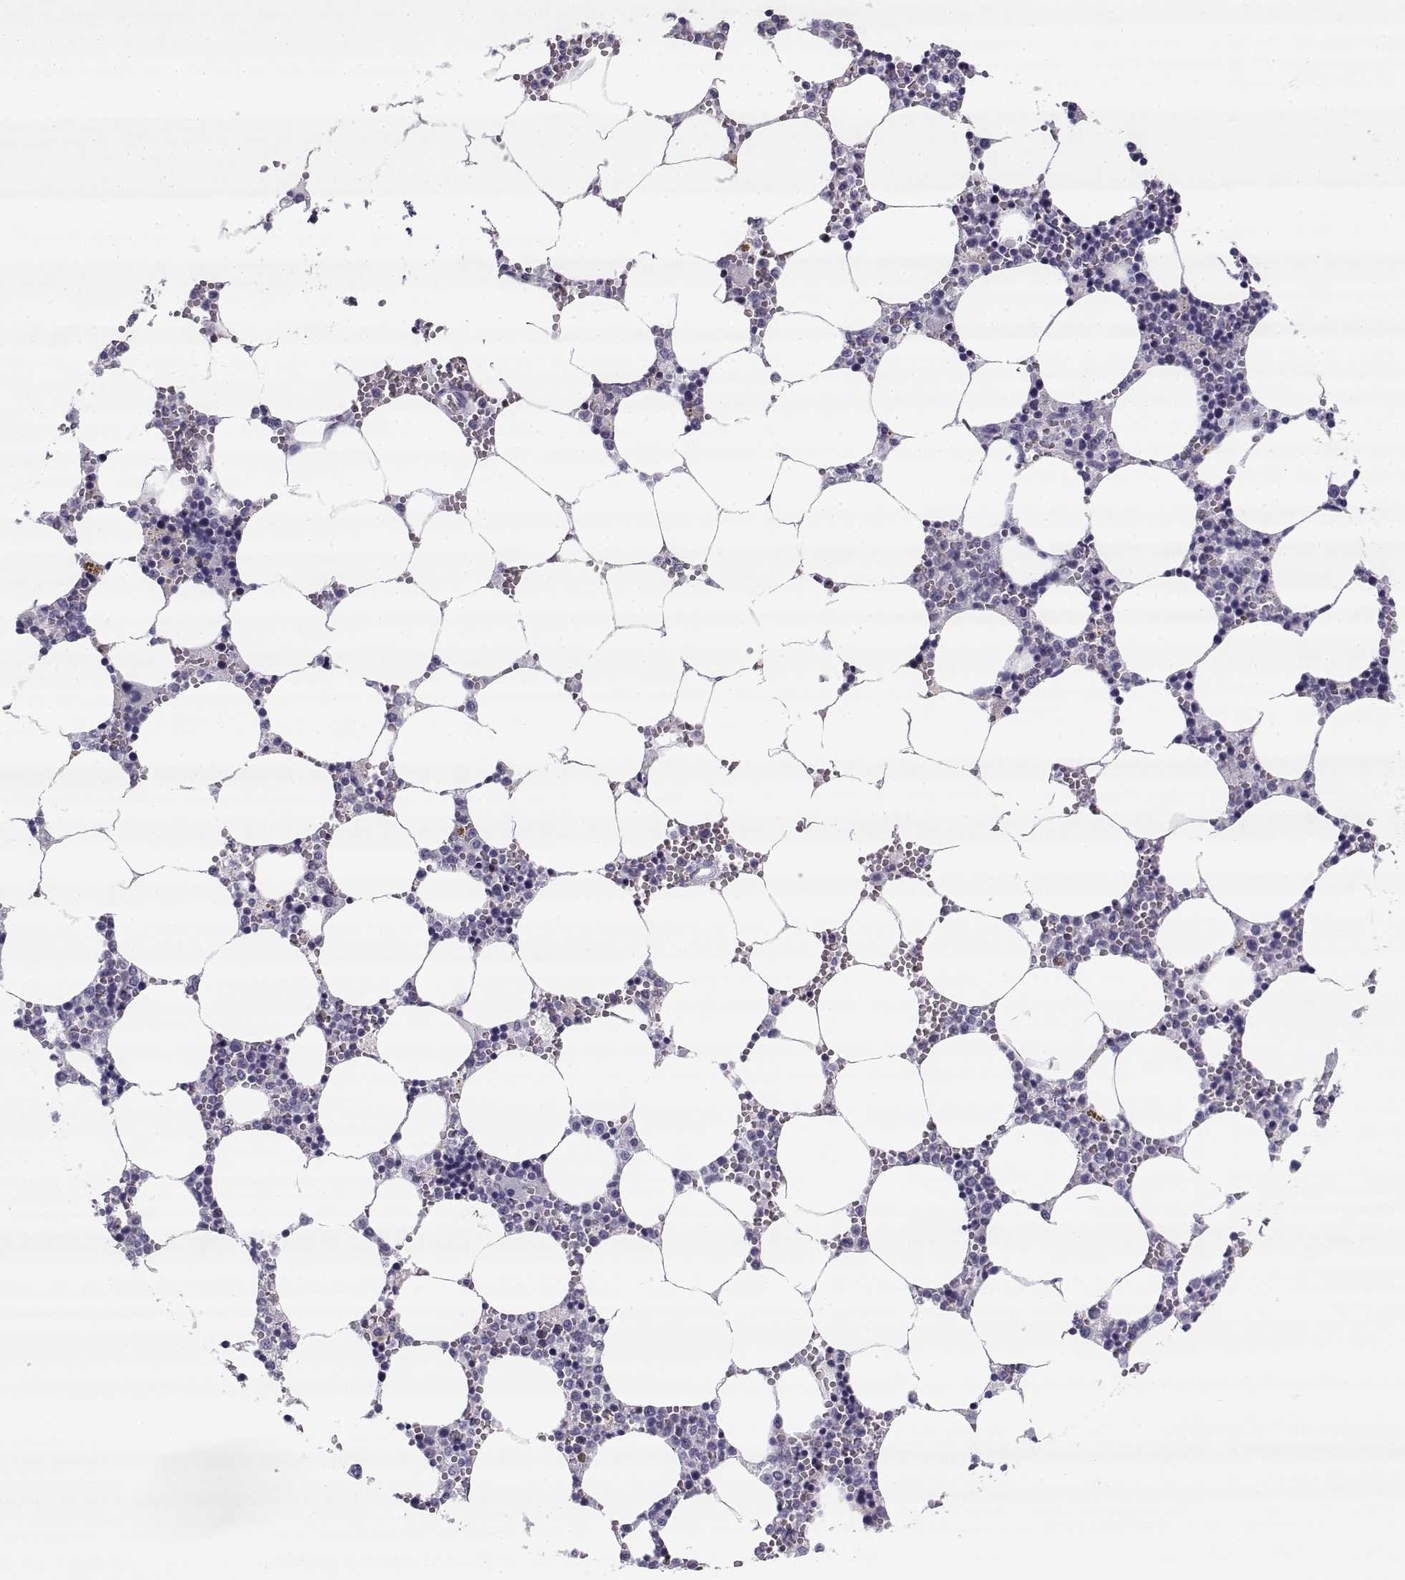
{"staining": {"intensity": "negative", "quantity": "none", "location": "none"}, "tissue": "bone marrow", "cell_type": "Hematopoietic cells", "image_type": "normal", "snomed": [{"axis": "morphology", "description": "Normal tissue, NOS"}, {"axis": "topography", "description": "Bone marrow"}], "caption": "A histopathology image of bone marrow stained for a protein demonstrates no brown staining in hematopoietic cells.", "gene": "CREB3L3", "patient": {"sex": "female", "age": 64}}